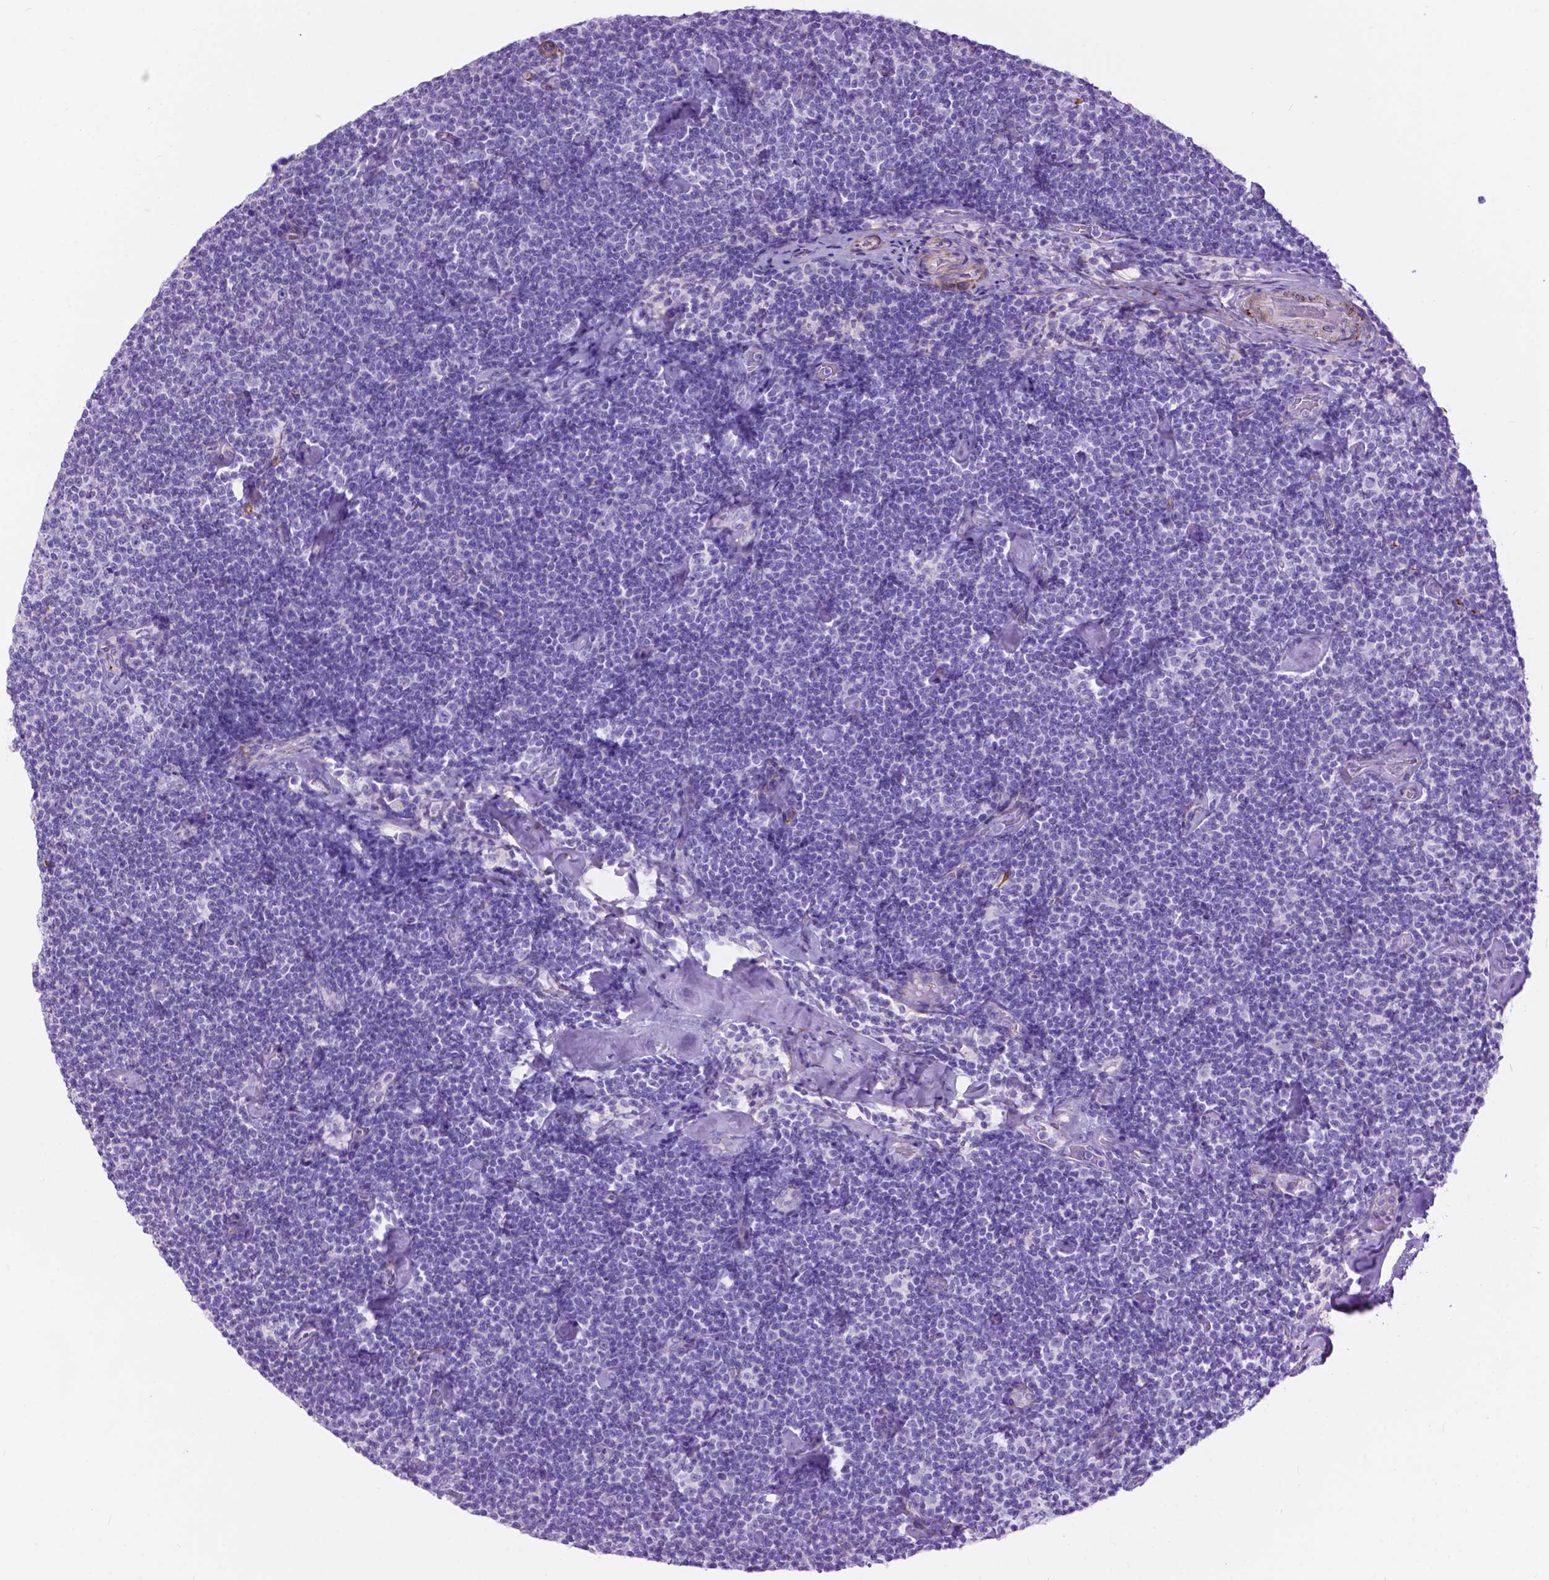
{"staining": {"intensity": "negative", "quantity": "none", "location": "none"}, "tissue": "lymphoma", "cell_type": "Tumor cells", "image_type": "cancer", "snomed": [{"axis": "morphology", "description": "Malignant lymphoma, non-Hodgkin's type, Low grade"}, {"axis": "topography", "description": "Lymph node"}], "caption": "Immunohistochemical staining of human malignant lymphoma, non-Hodgkin's type (low-grade) displays no significant expression in tumor cells.", "gene": "PCDHA12", "patient": {"sex": "male", "age": 81}}